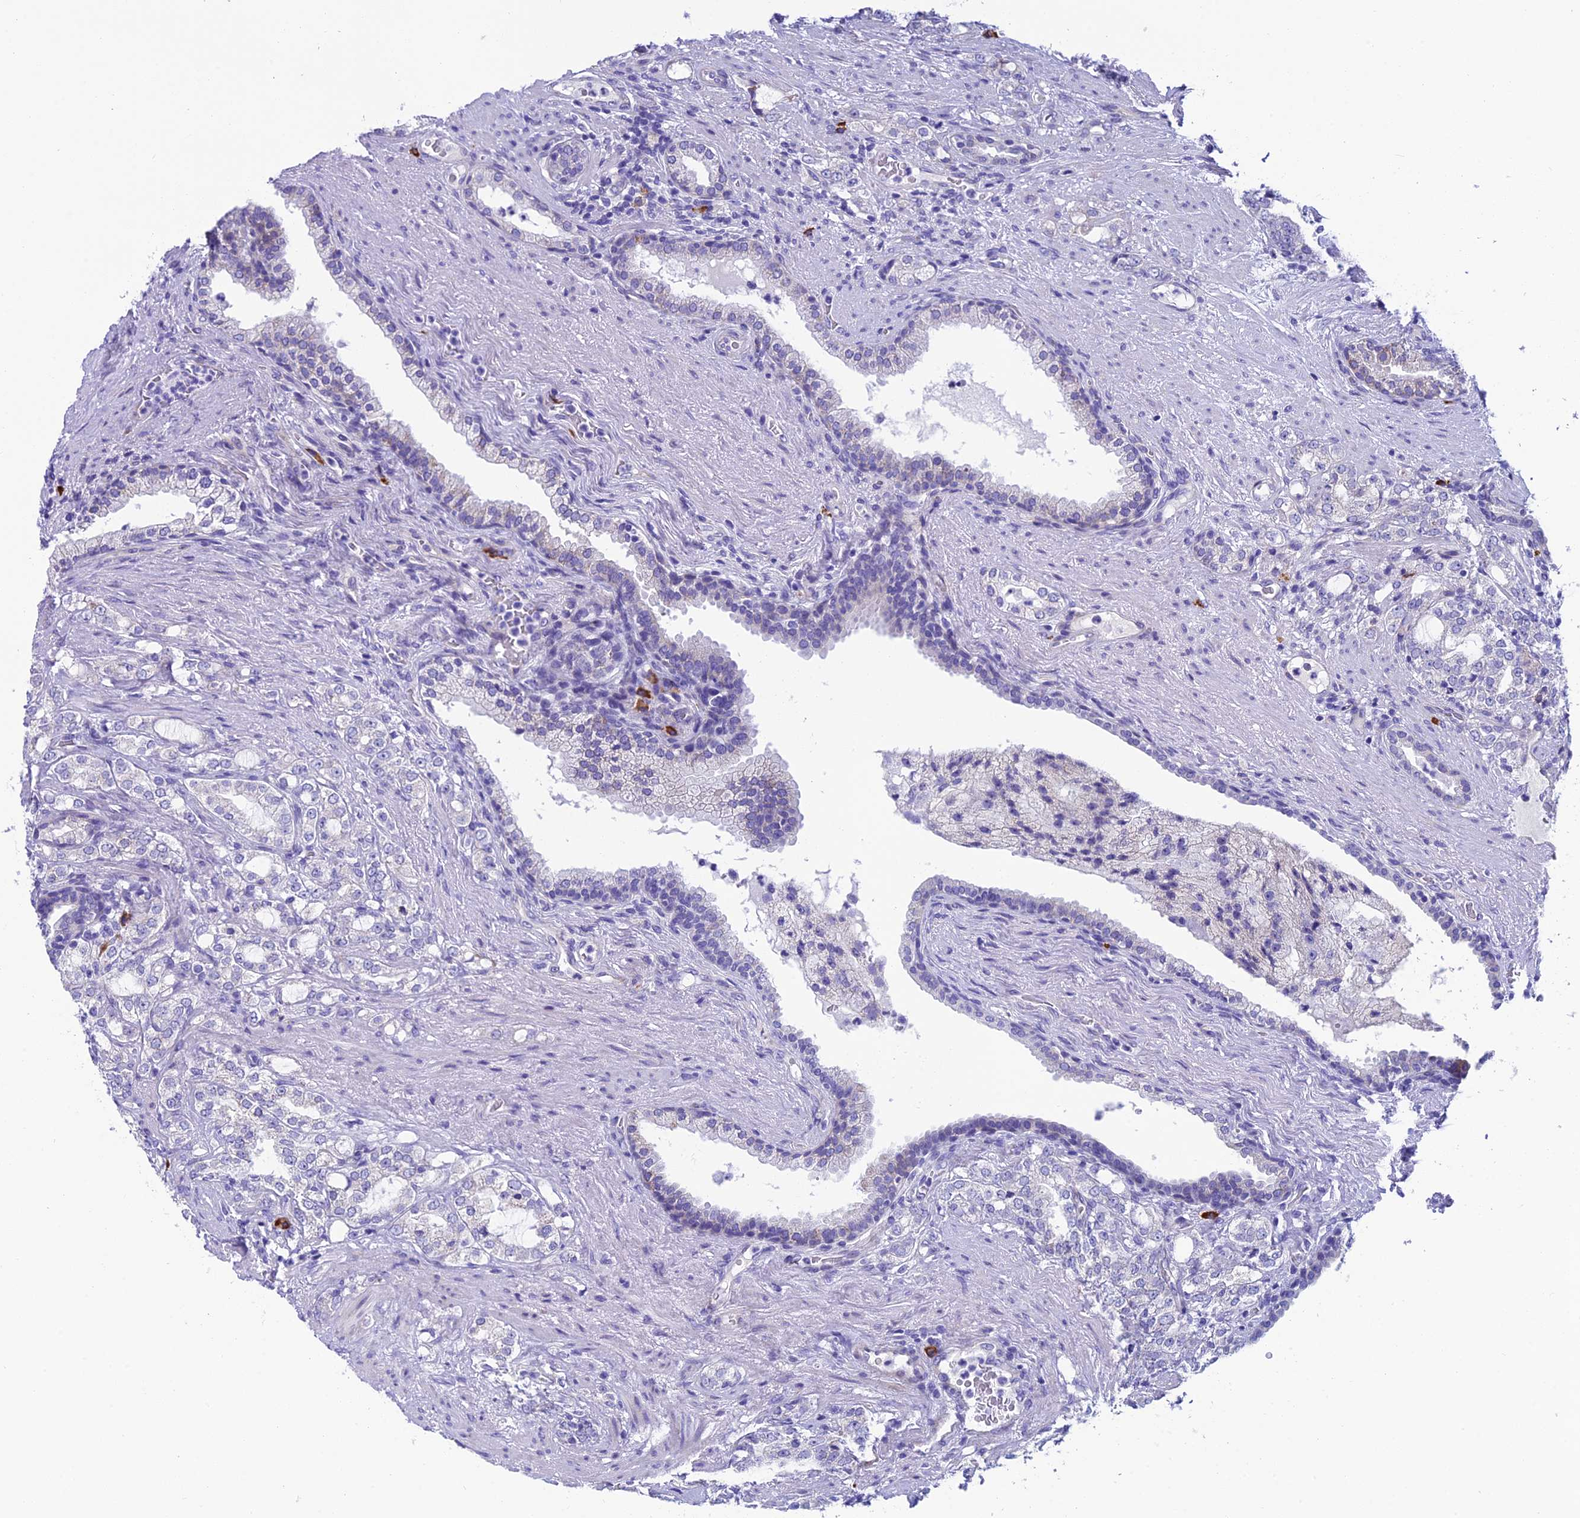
{"staining": {"intensity": "negative", "quantity": "none", "location": "none"}, "tissue": "prostate cancer", "cell_type": "Tumor cells", "image_type": "cancer", "snomed": [{"axis": "morphology", "description": "Adenocarcinoma, High grade"}, {"axis": "topography", "description": "Prostate"}], "caption": "Immunohistochemical staining of human prostate high-grade adenocarcinoma displays no significant staining in tumor cells.", "gene": "MACIR", "patient": {"sex": "male", "age": 64}}